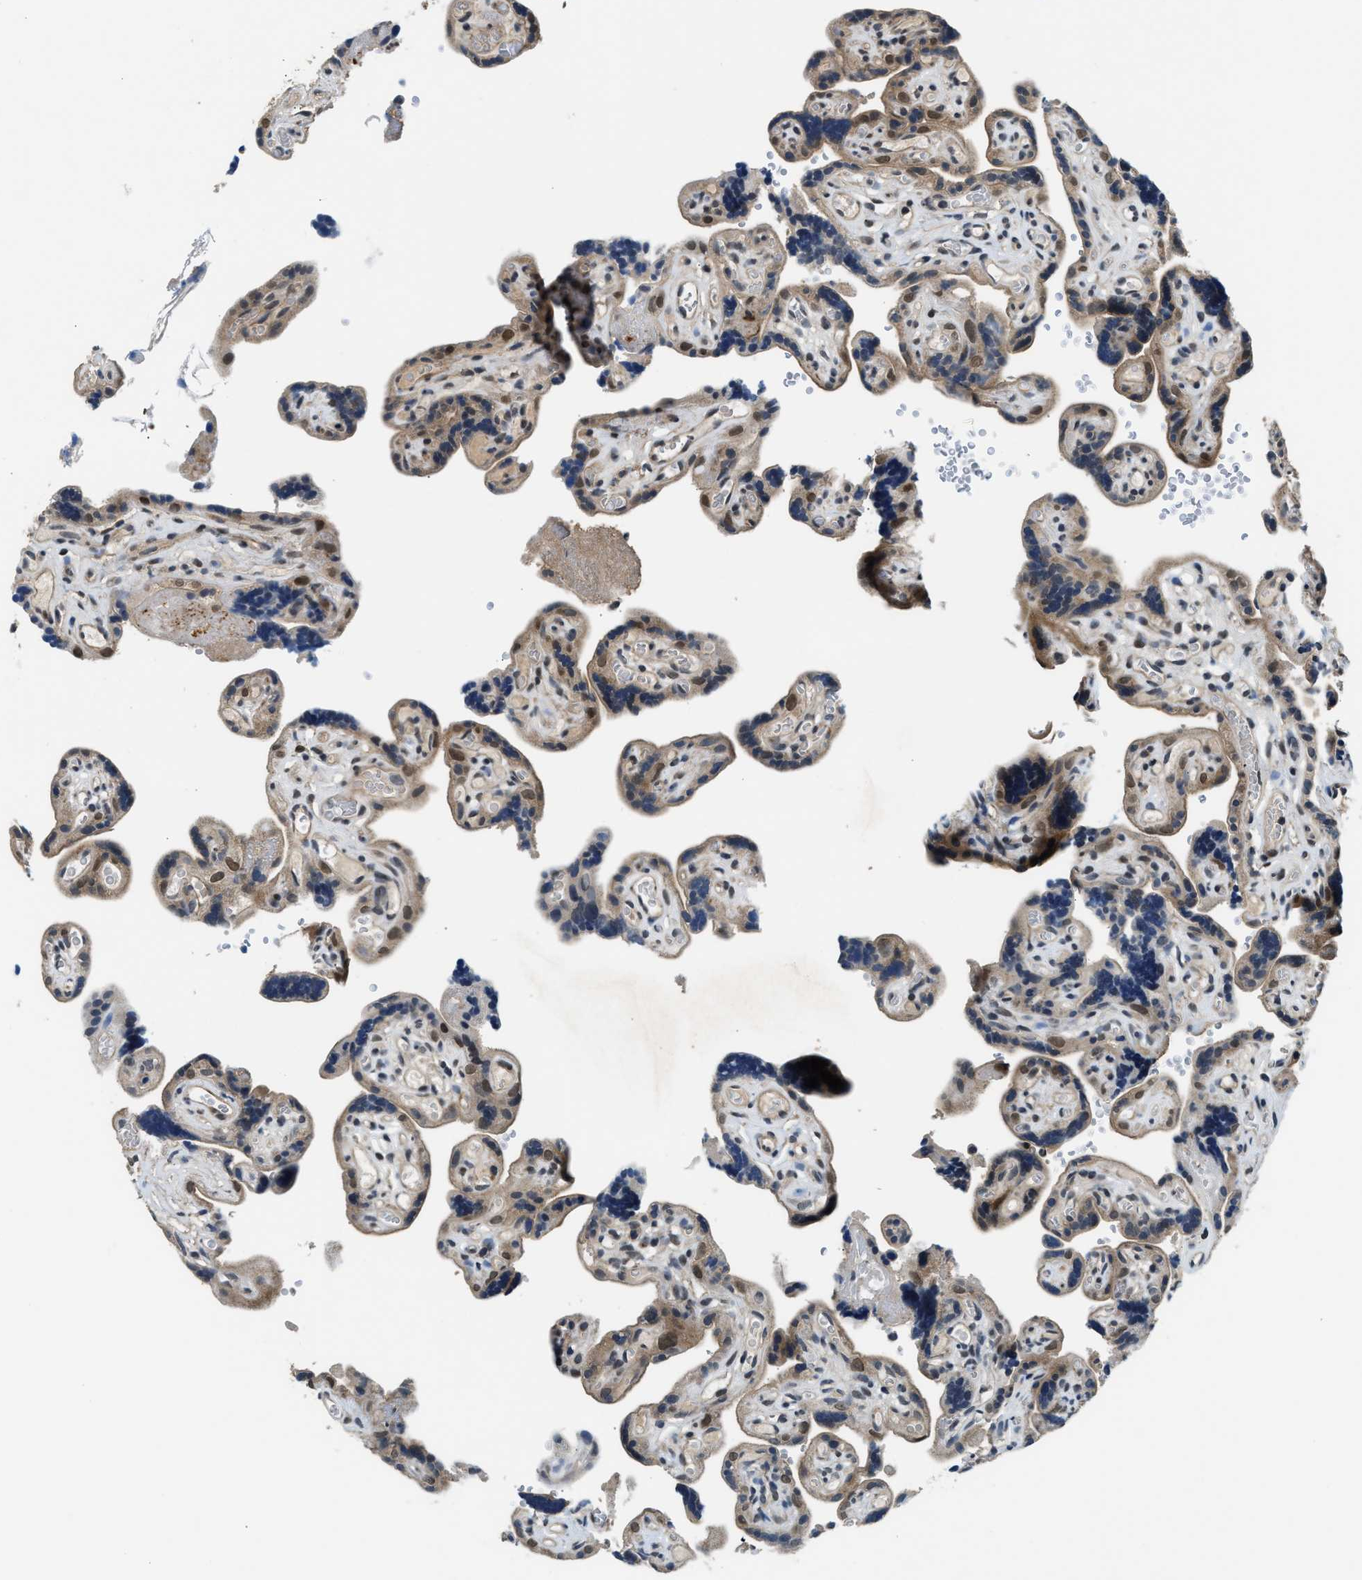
{"staining": {"intensity": "weak", "quantity": ">75%", "location": "cytoplasmic/membranous,nuclear"}, "tissue": "placenta", "cell_type": "Decidual cells", "image_type": "normal", "snomed": [{"axis": "morphology", "description": "Normal tissue, NOS"}, {"axis": "topography", "description": "Placenta"}], "caption": "Decidual cells show weak cytoplasmic/membranous,nuclear positivity in approximately >75% of cells in benign placenta.", "gene": "MTMR1", "patient": {"sex": "female", "age": 30}}